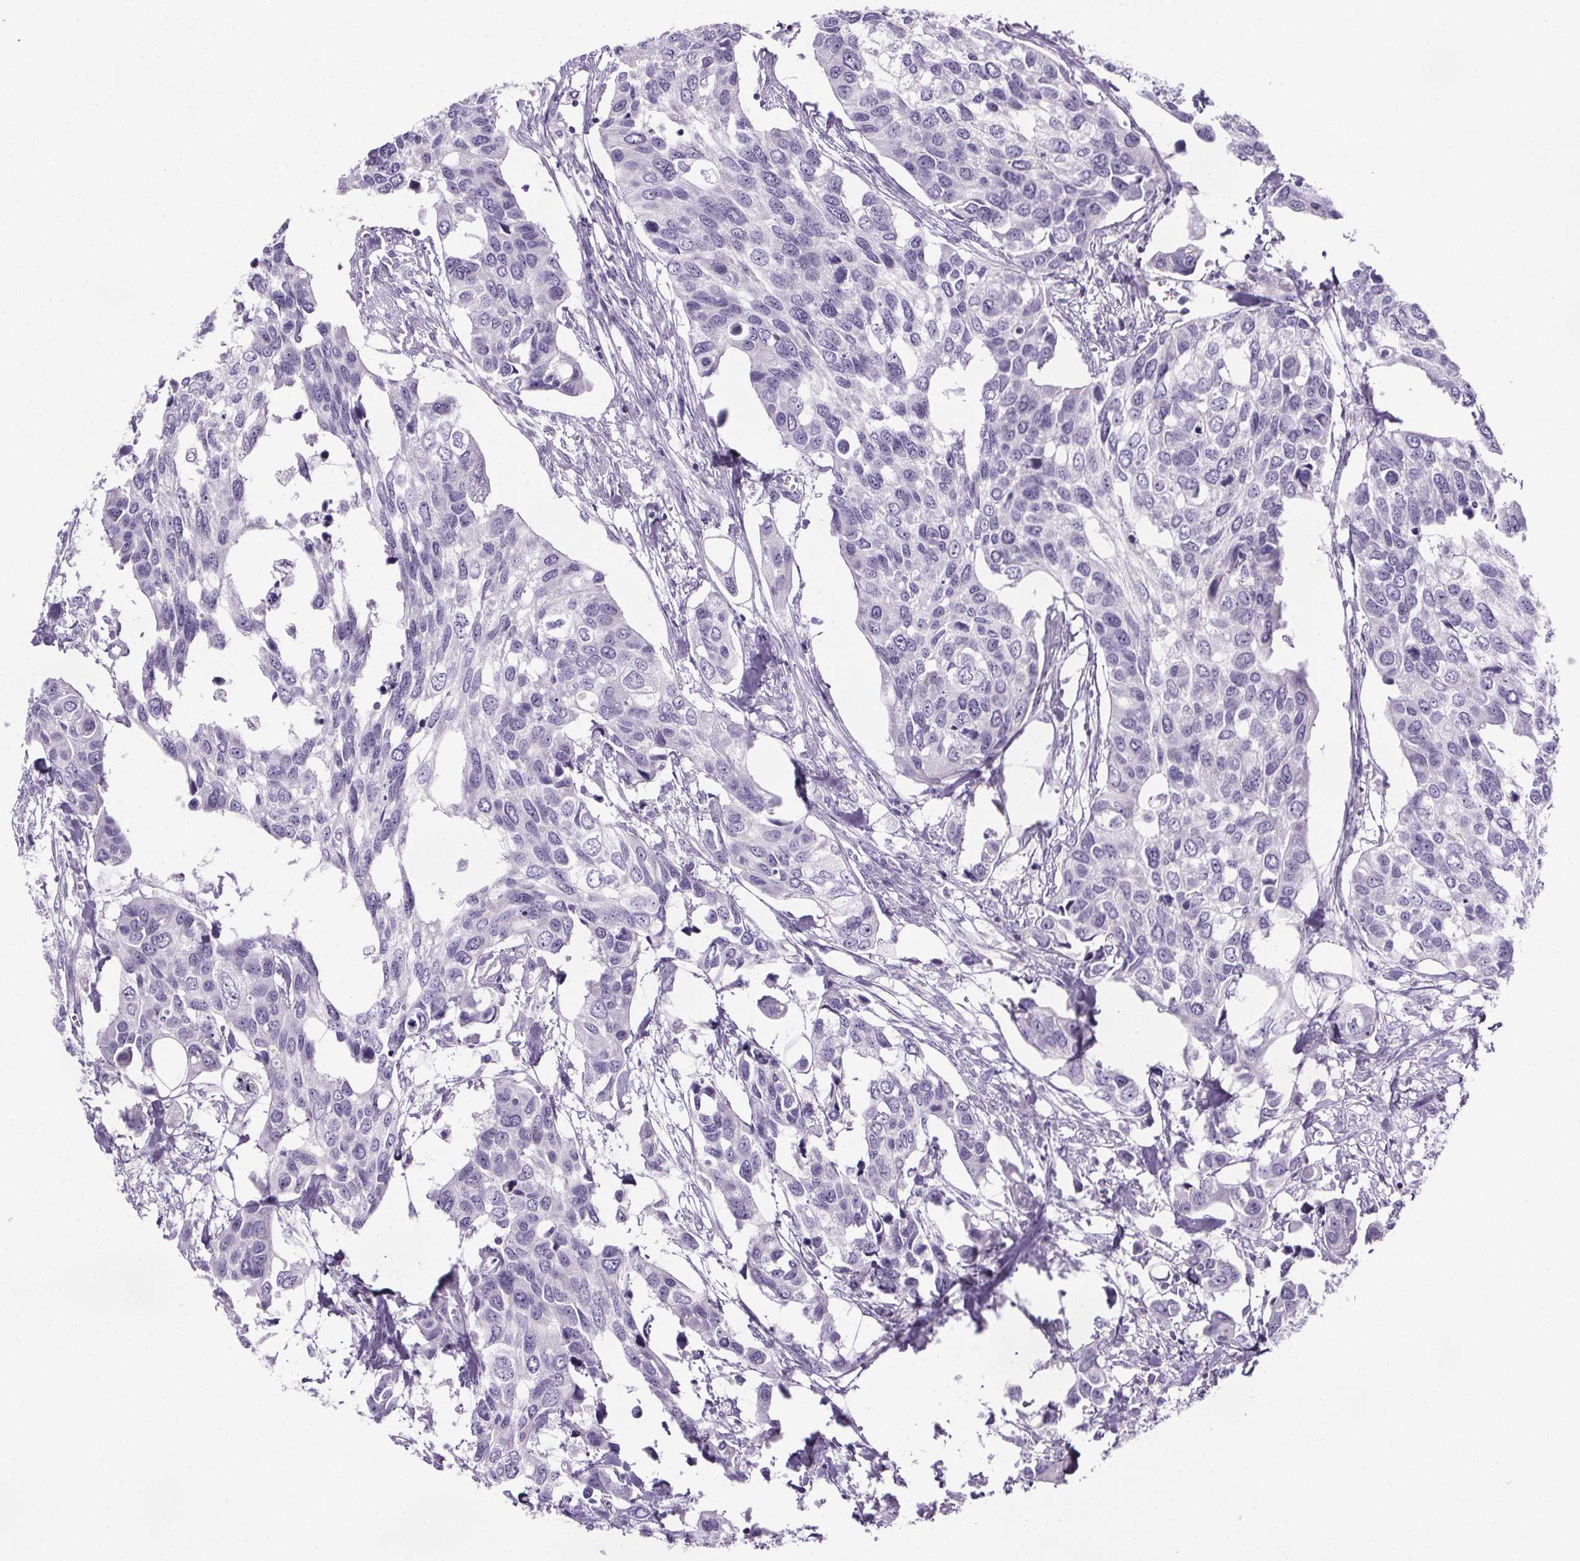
{"staining": {"intensity": "negative", "quantity": "none", "location": "none"}, "tissue": "urothelial cancer", "cell_type": "Tumor cells", "image_type": "cancer", "snomed": [{"axis": "morphology", "description": "Urothelial carcinoma, High grade"}, {"axis": "topography", "description": "Urinary bladder"}], "caption": "Tumor cells show no significant protein positivity in urothelial carcinoma (high-grade).", "gene": "CUBN", "patient": {"sex": "male", "age": 60}}